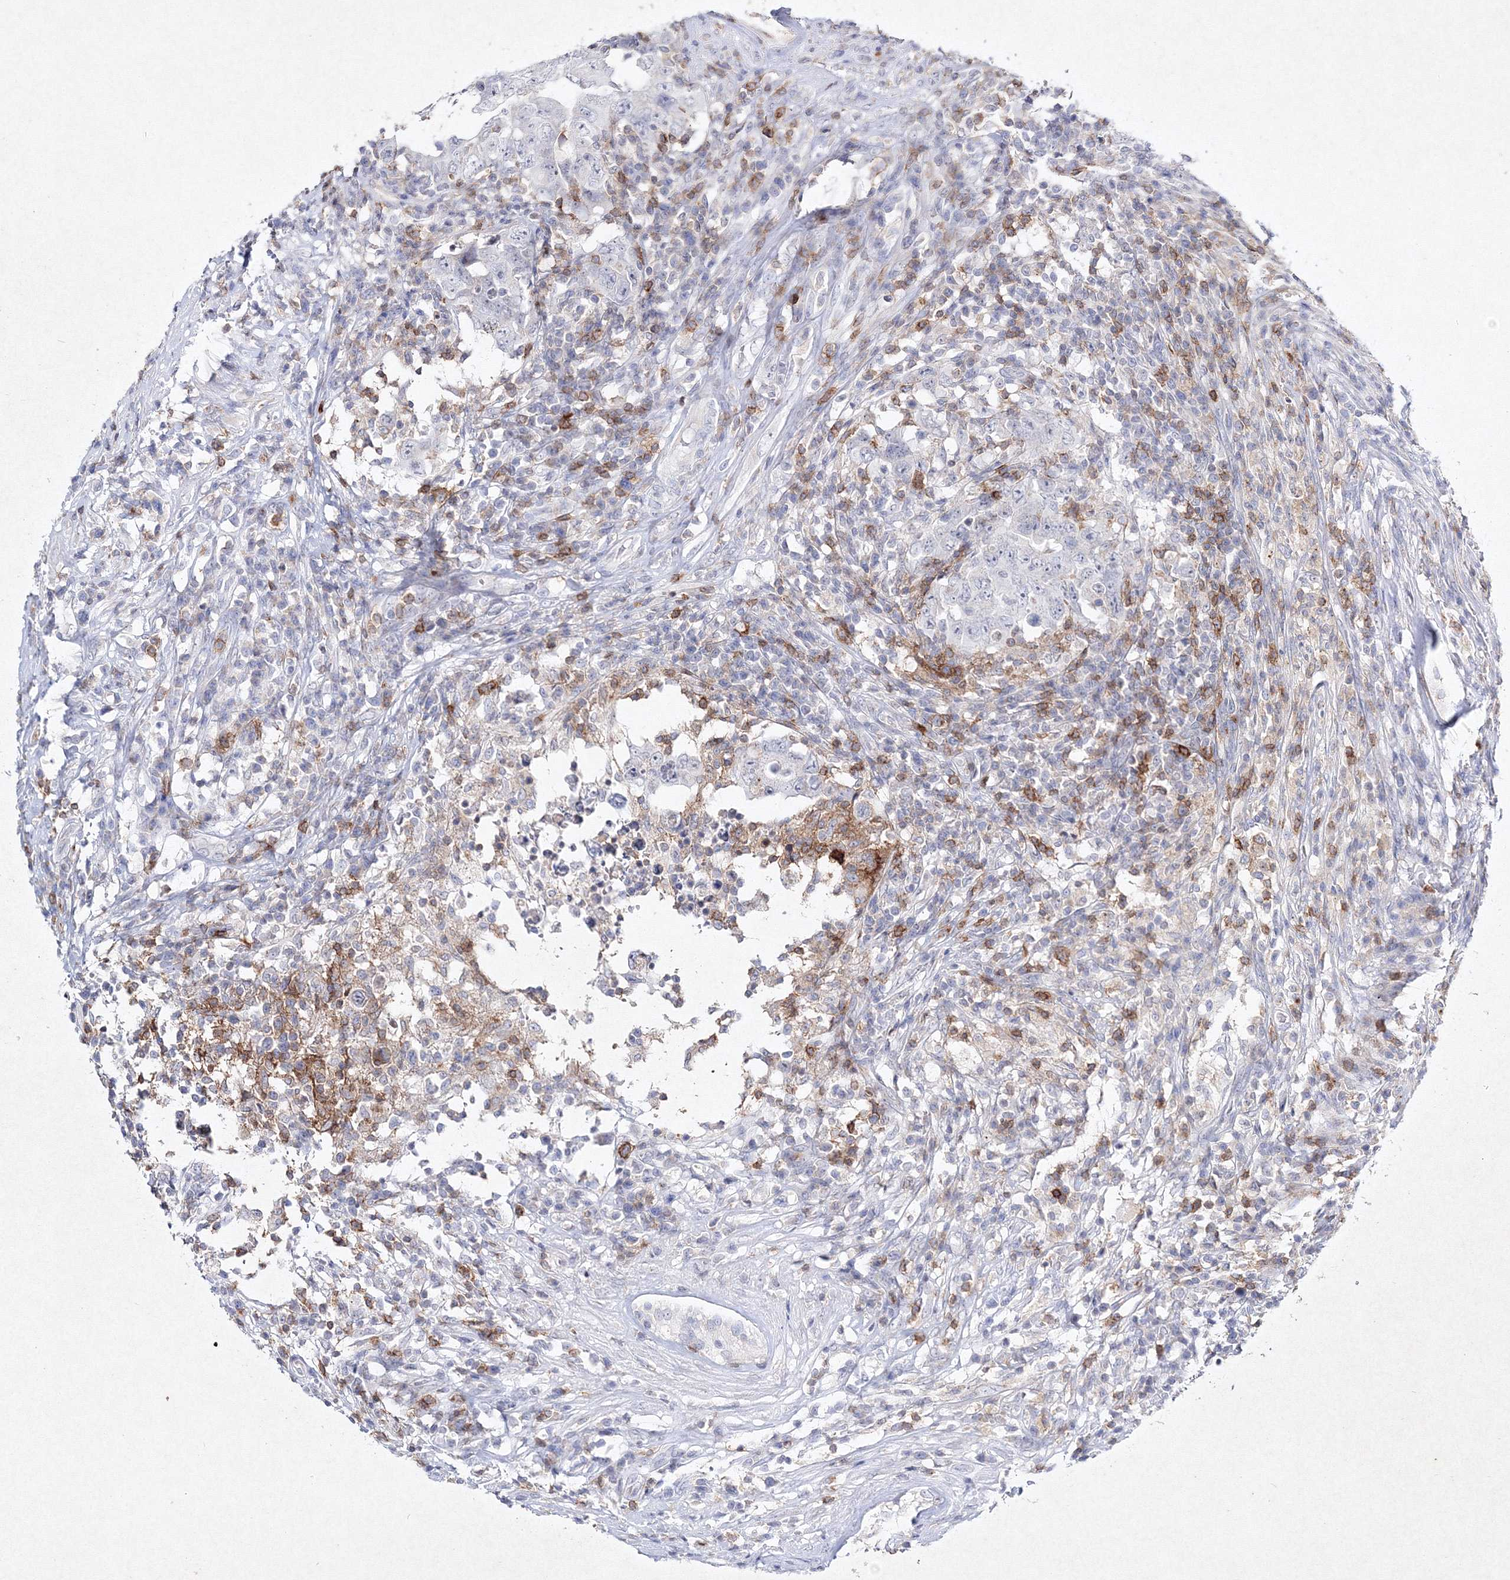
{"staining": {"intensity": "negative", "quantity": "none", "location": "none"}, "tissue": "testis cancer", "cell_type": "Tumor cells", "image_type": "cancer", "snomed": [{"axis": "morphology", "description": "Carcinoma, Embryonal, NOS"}, {"axis": "topography", "description": "Testis"}], "caption": "Immunohistochemical staining of testis embryonal carcinoma shows no significant expression in tumor cells.", "gene": "HCST", "patient": {"sex": "male", "age": 26}}